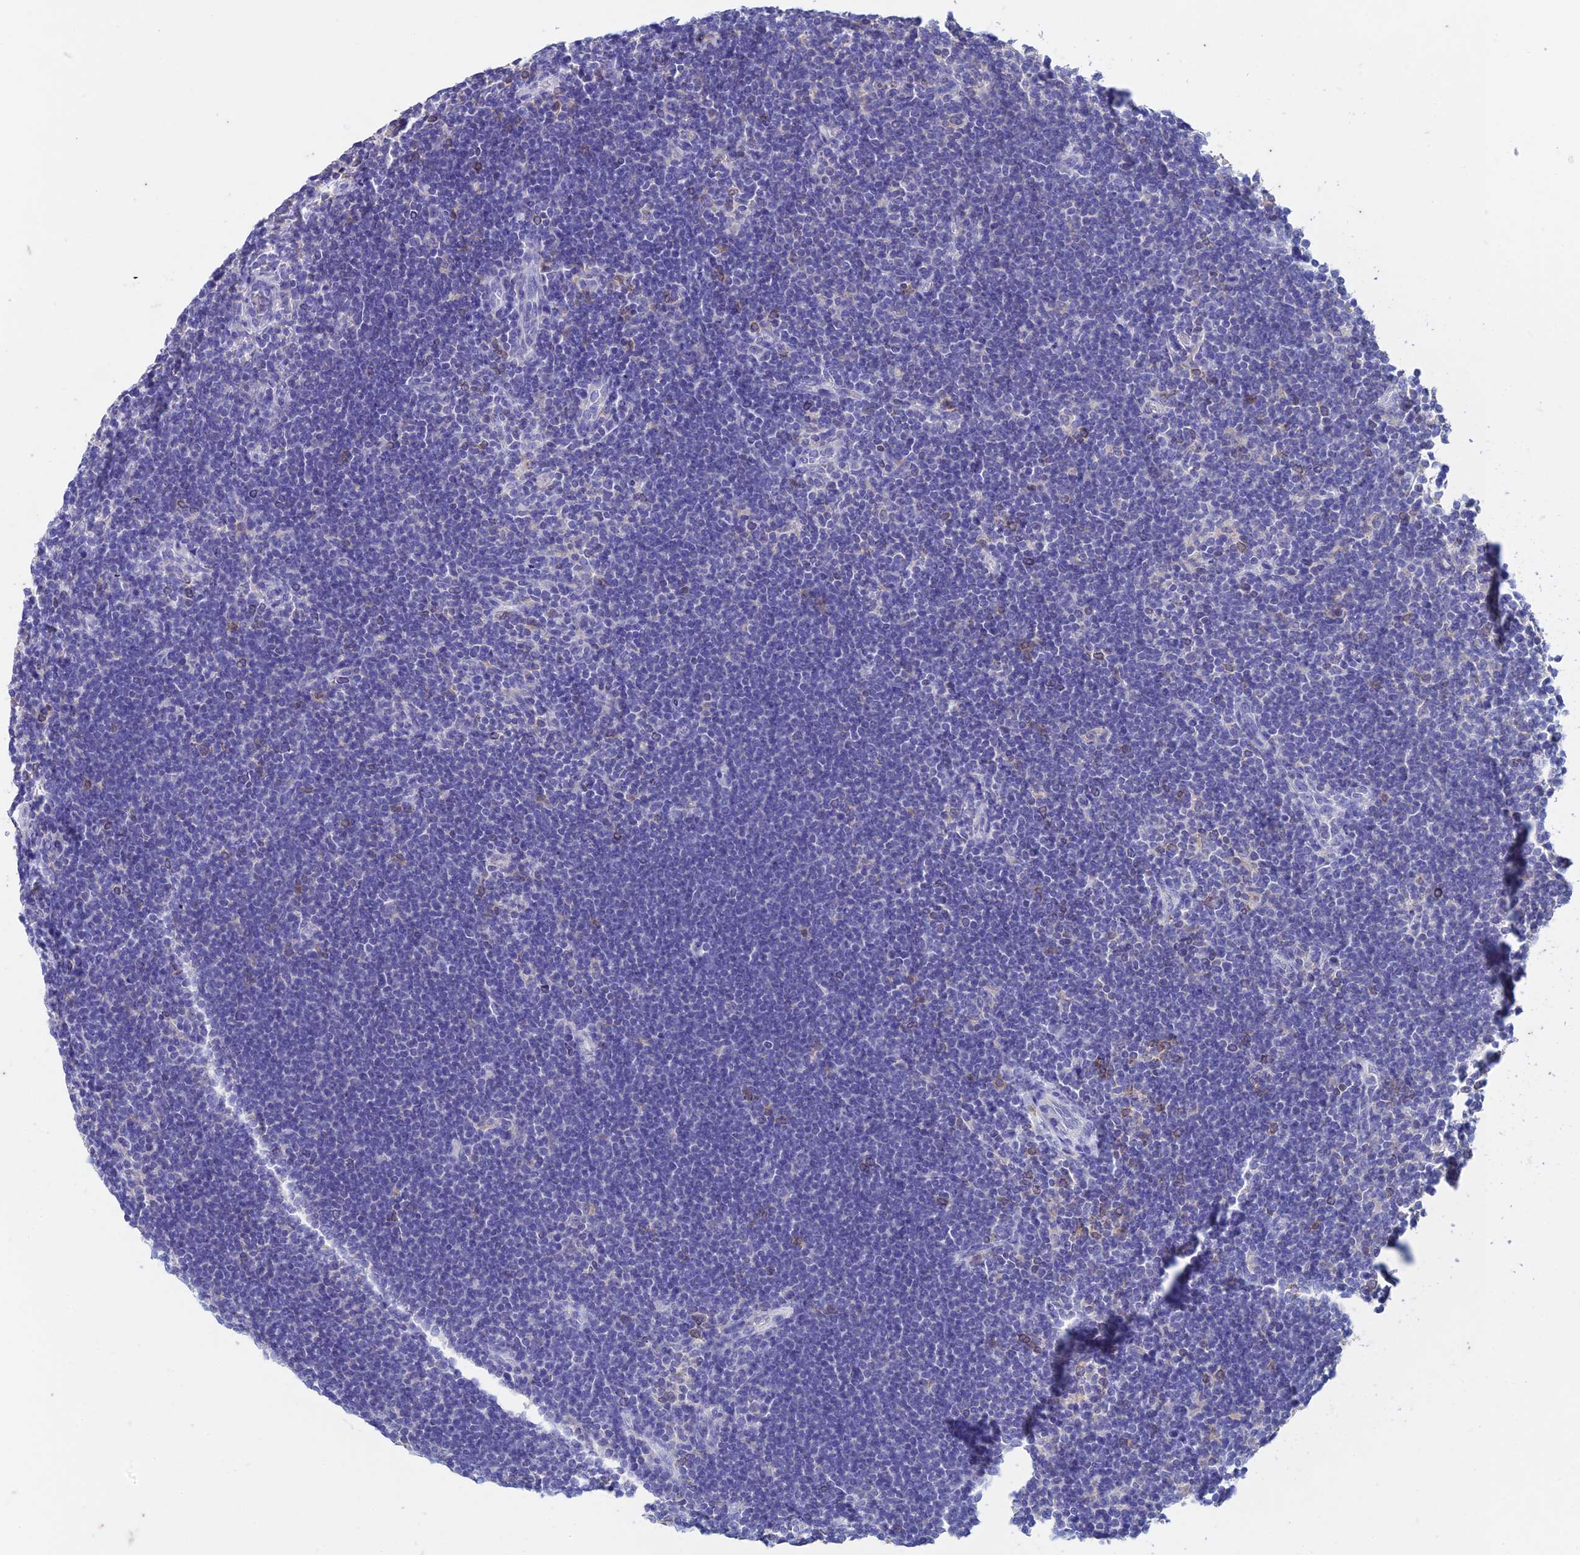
{"staining": {"intensity": "negative", "quantity": "none", "location": "none"}, "tissue": "lymphoma", "cell_type": "Tumor cells", "image_type": "cancer", "snomed": [{"axis": "morphology", "description": "Hodgkin's disease, NOS"}, {"axis": "topography", "description": "Lymph node"}], "caption": "IHC of human Hodgkin's disease displays no expression in tumor cells.", "gene": "FGF7", "patient": {"sex": "female", "age": 57}}